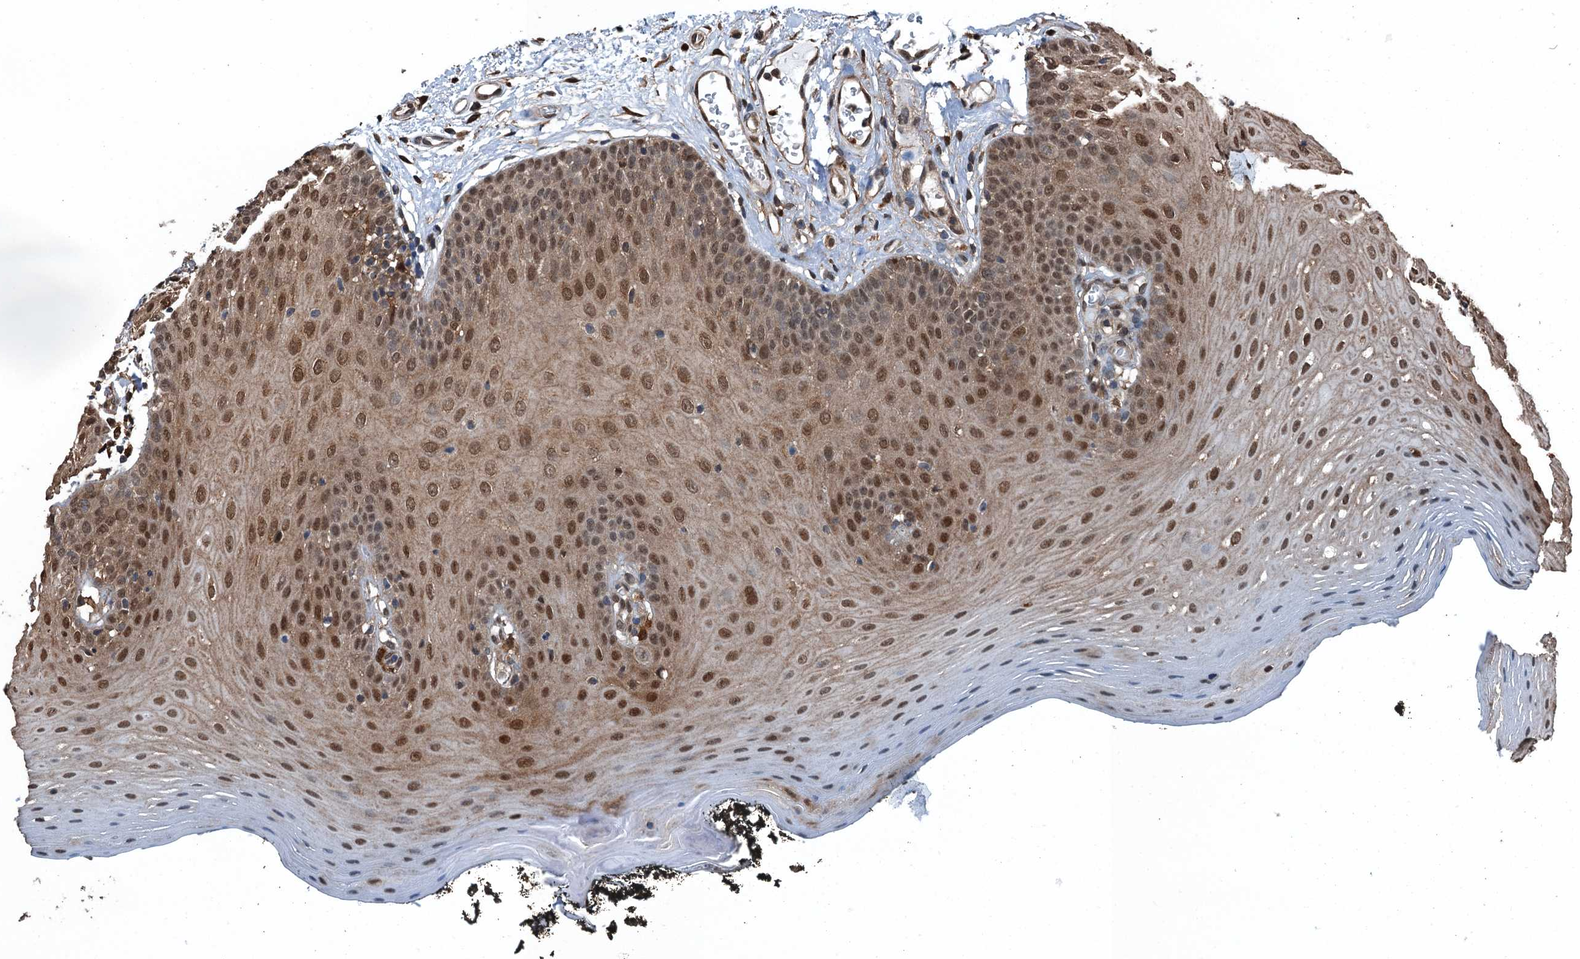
{"staining": {"intensity": "moderate", "quantity": ">75%", "location": "cytoplasmic/membranous,nuclear"}, "tissue": "oral mucosa", "cell_type": "Squamous epithelial cells", "image_type": "normal", "snomed": [{"axis": "morphology", "description": "Normal tissue, NOS"}, {"axis": "topography", "description": "Oral tissue"}], "caption": "Benign oral mucosa was stained to show a protein in brown. There is medium levels of moderate cytoplasmic/membranous,nuclear staining in about >75% of squamous epithelial cells. The staining was performed using DAB (3,3'-diaminobenzidine) to visualize the protein expression in brown, while the nuclei were stained in blue with hematoxylin (Magnification: 20x).", "gene": "RNH1", "patient": {"sex": "male", "age": 74}}